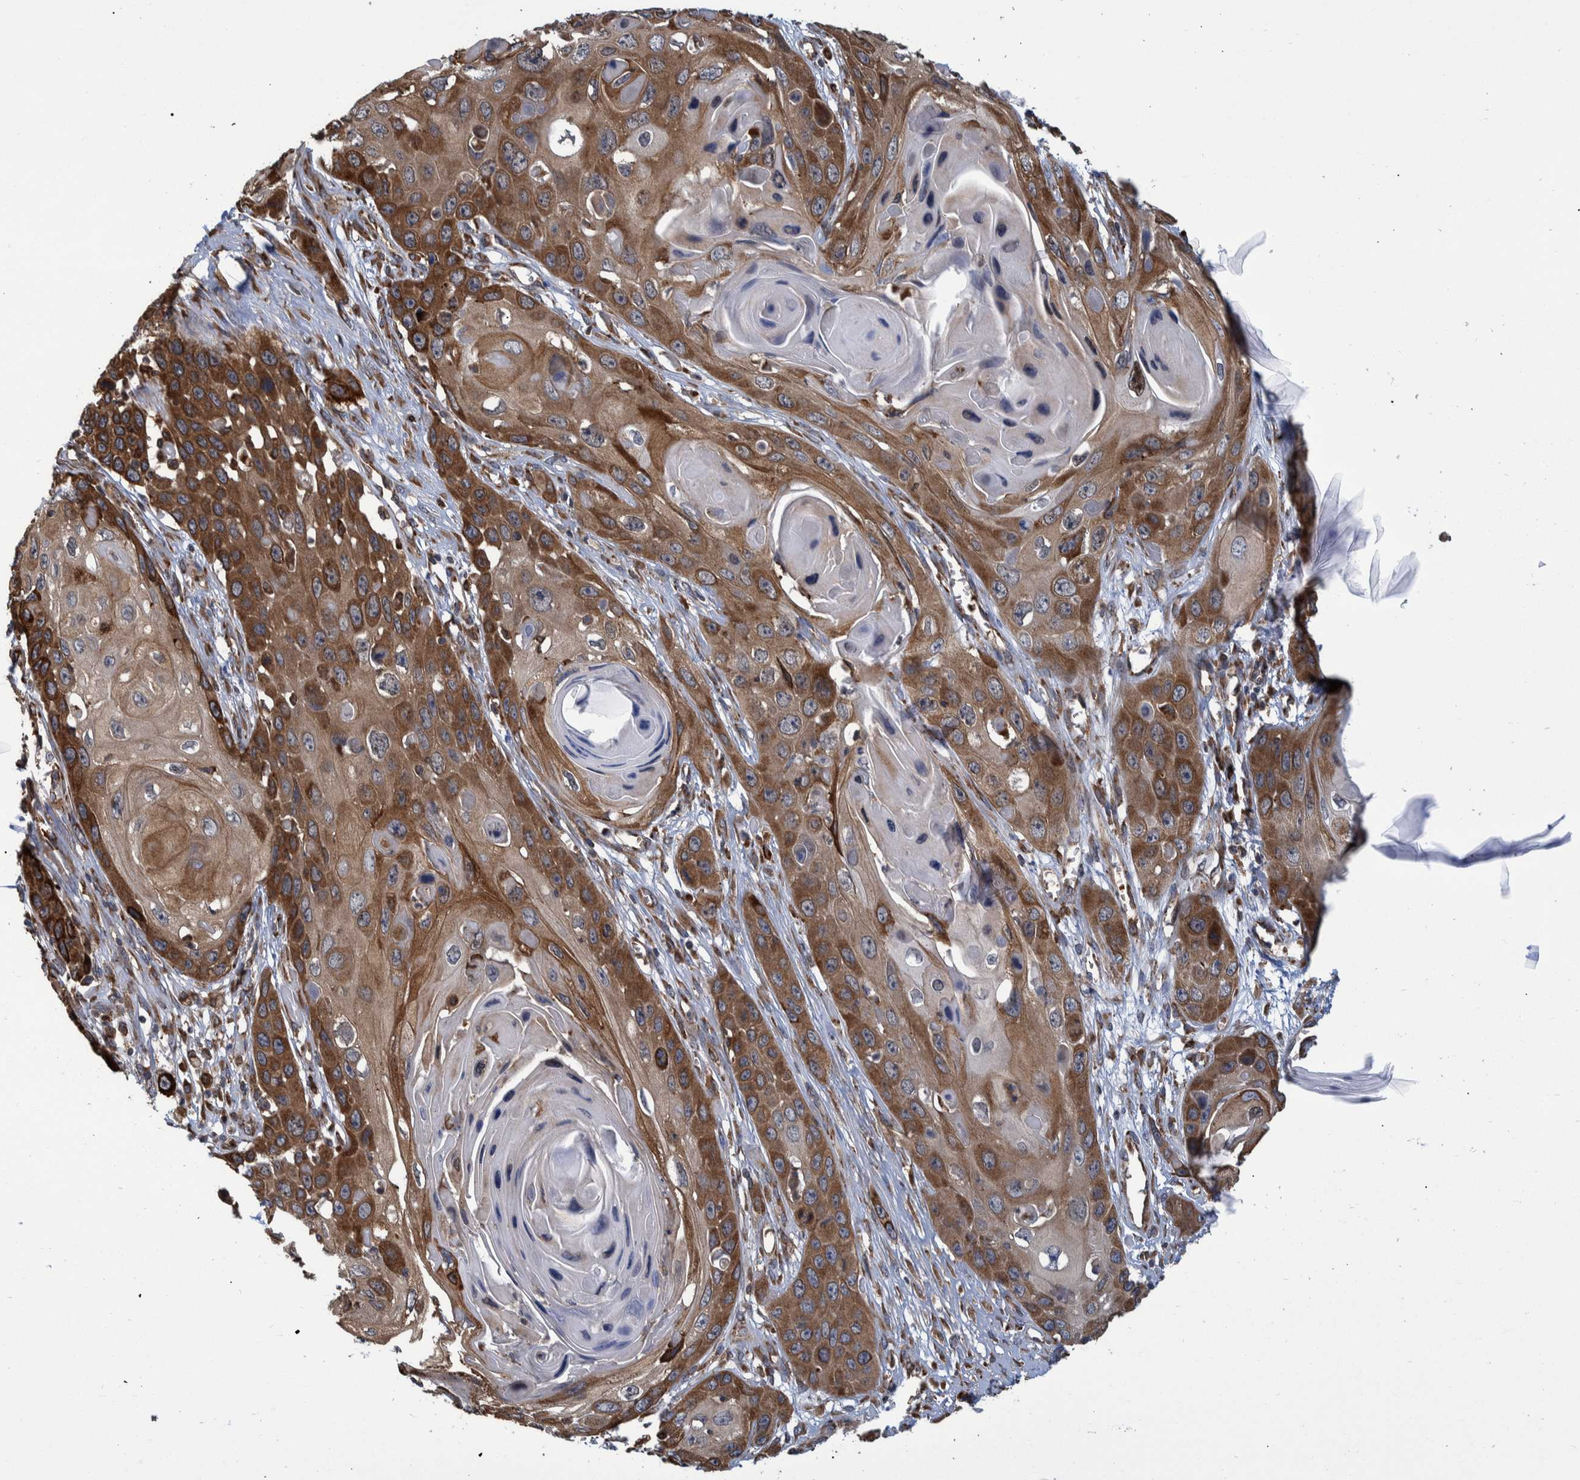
{"staining": {"intensity": "moderate", "quantity": ">75%", "location": "cytoplasmic/membranous"}, "tissue": "skin cancer", "cell_type": "Tumor cells", "image_type": "cancer", "snomed": [{"axis": "morphology", "description": "Squamous cell carcinoma, NOS"}, {"axis": "topography", "description": "Skin"}], "caption": "Brown immunohistochemical staining in skin squamous cell carcinoma shows moderate cytoplasmic/membranous positivity in approximately >75% of tumor cells. The staining is performed using DAB brown chromogen to label protein expression. The nuclei are counter-stained blue using hematoxylin.", "gene": "SPAG5", "patient": {"sex": "male", "age": 55}}